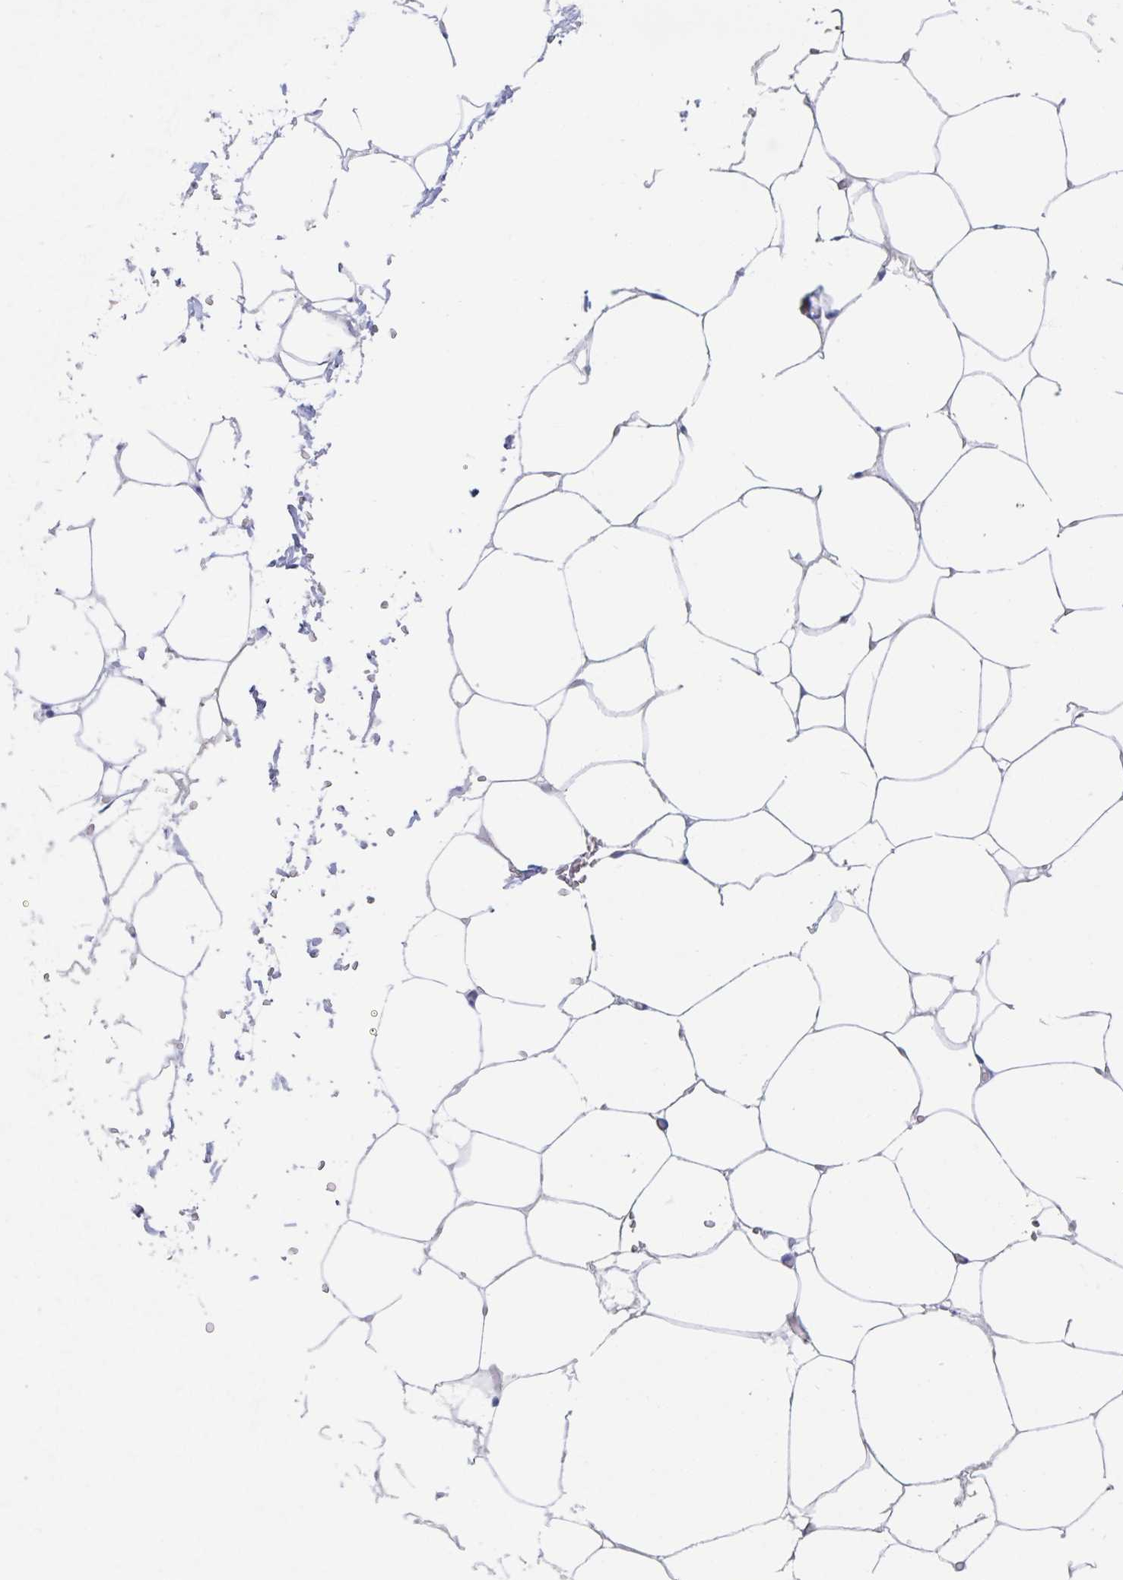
{"staining": {"intensity": "negative", "quantity": "none", "location": "none"}, "tissue": "adipose tissue", "cell_type": "Adipocytes", "image_type": "normal", "snomed": [{"axis": "morphology", "description": "Normal tissue, NOS"}, {"axis": "topography", "description": "Adipose tissue"}, {"axis": "topography", "description": "Vascular tissue"}, {"axis": "topography", "description": "Rectum"}, {"axis": "topography", "description": "Peripheral nerve tissue"}], "caption": "The immunohistochemistry histopathology image has no significant positivity in adipocytes of adipose tissue.", "gene": "DMBT1", "patient": {"sex": "female", "age": 69}}